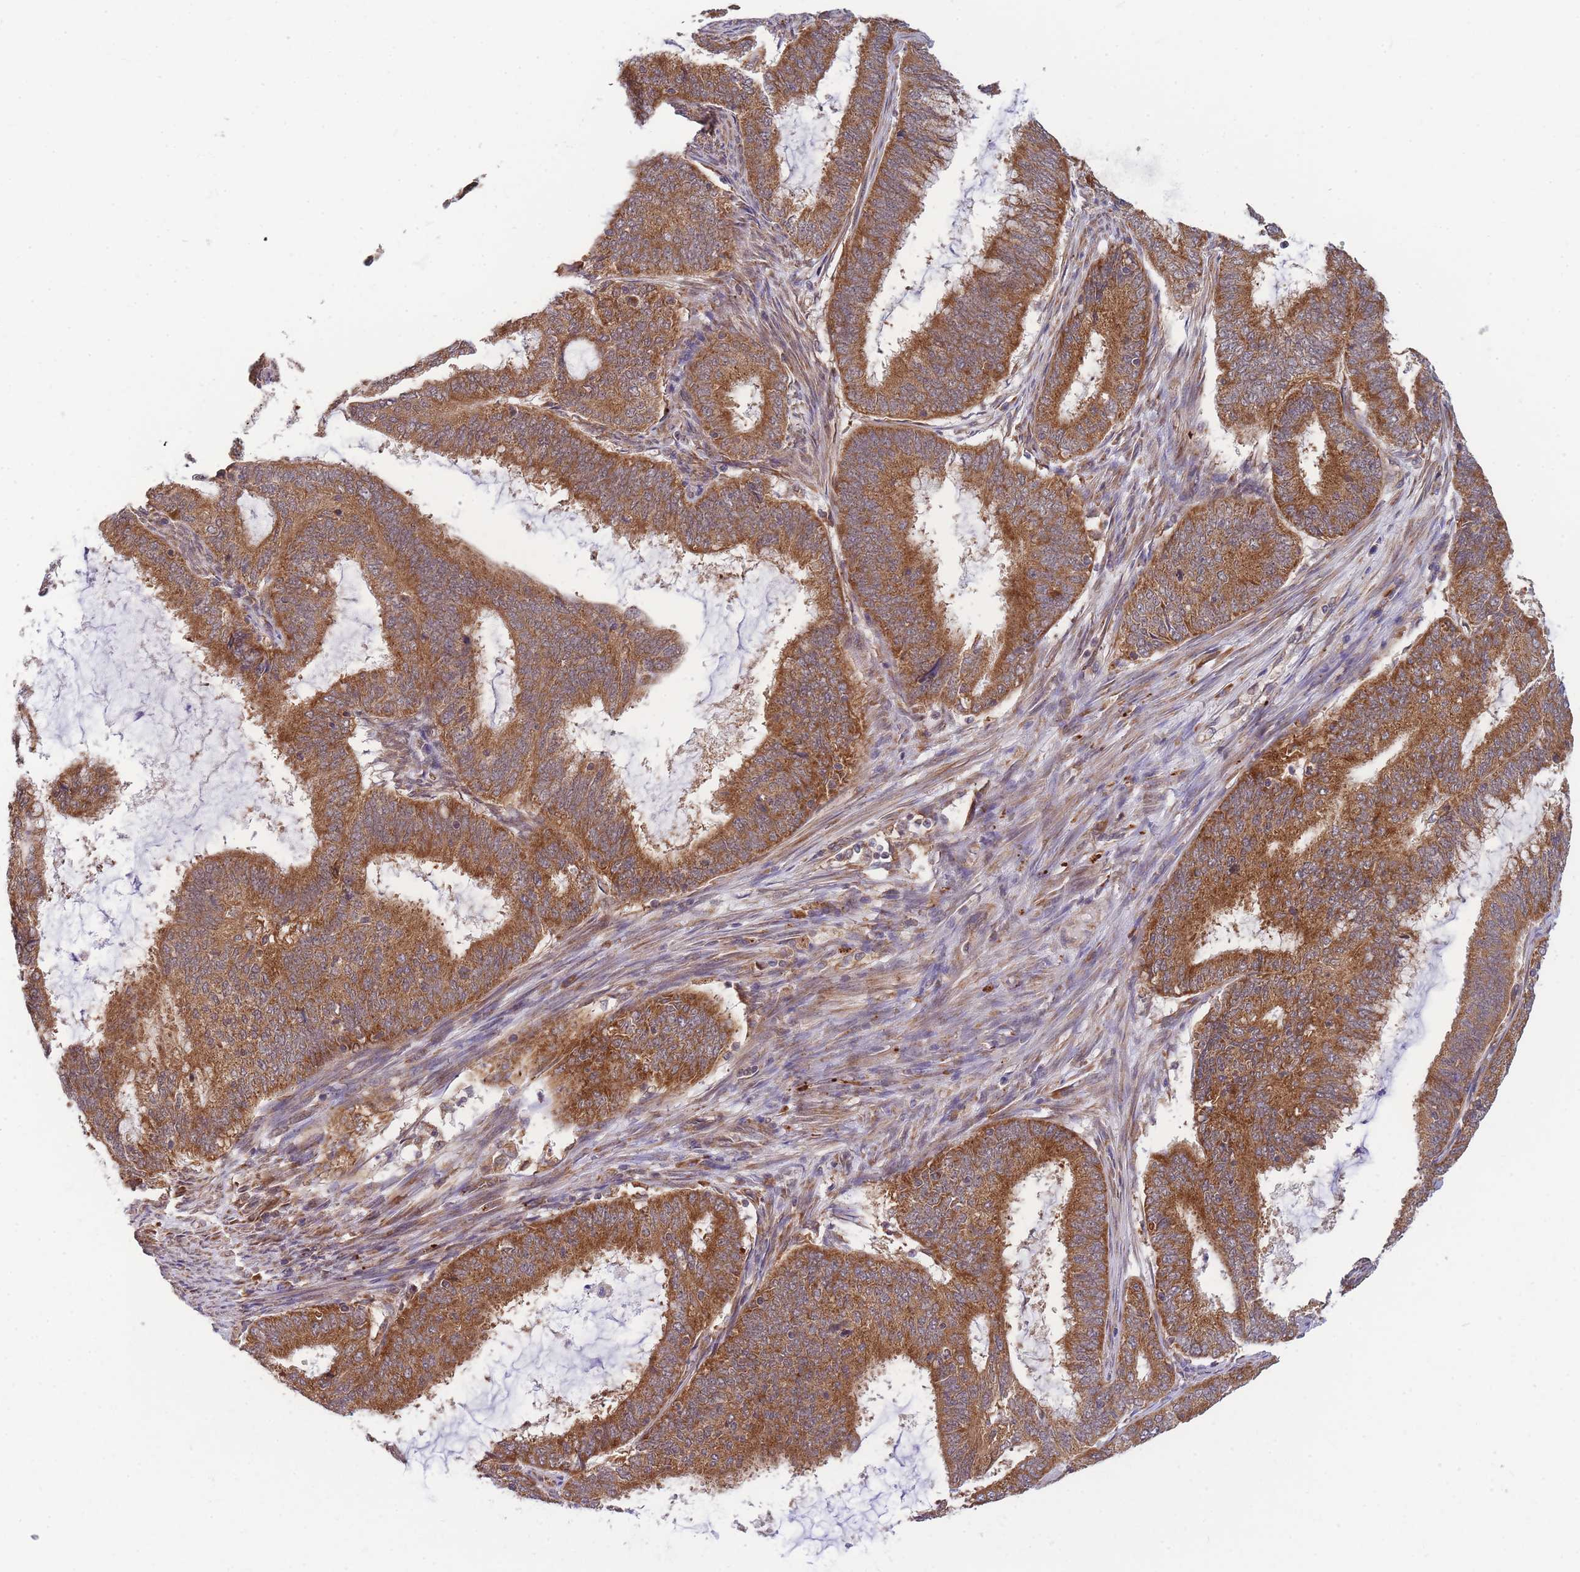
{"staining": {"intensity": "strong", "quantity": ">75%", "location": "cytoplasmic/membranous"}, "tissue": "endometrial cancer", "cell_type": "Tumor cells", "image_type": "cancer", "snomed": [{"axis": "morphology", "description": "Adenocarcinoma, NOS"}, {"axis": "topography", "description": "Endometrium"}], "caption": "Immunohistochemical staining of endometrial adenocarcinoma displays high levels of strong cytoplasmic/membranous staining in about >75% of tumor cells. Immunohistochemistry stains the protein in brown and the nuclei are stained blue.", "gene": "MRPL23", "patient": {"sex": "female", "age": 51}}